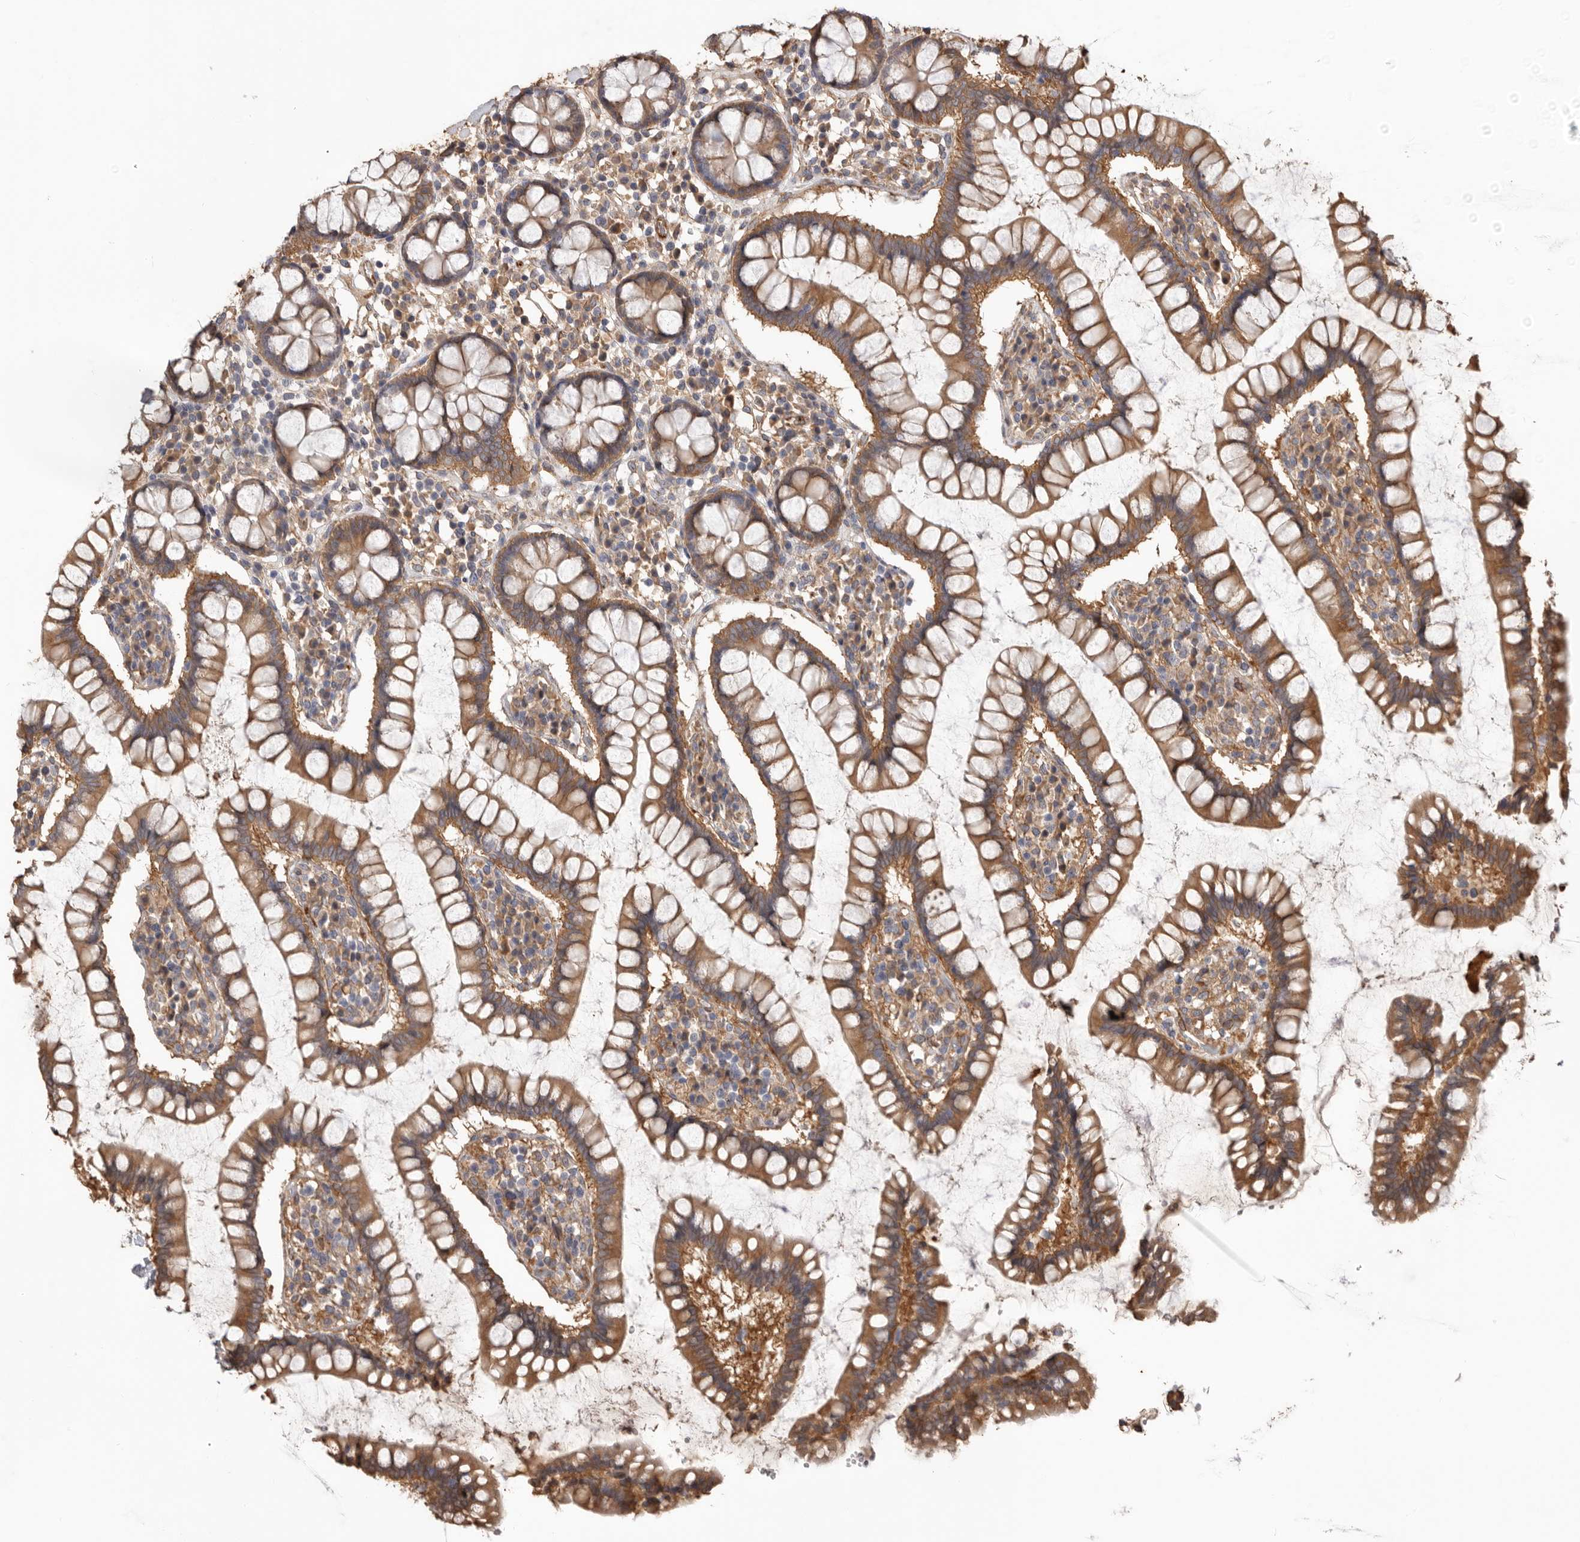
{"staining": {"intensity": "moderate", "quantity": ">75%", "location": "cytoplasmic/membranous"}, "tissue": "colon", "cell_type": "Endothelial cells", "image_type": "normal", "snomed": [{"axis": "morphology", "description": "Normal tissue, NOS"}, {"axis": "topography", "description": "Colon"}], "caption": "Immunohistochemistry histopathology image of normal colon stained for a protein (brown), which shows medium levels of moderate cytoplasmic/membranous expression in approximately >75% of endothelial cells.", "gene": "CDC42BPB", "patient": {"sex": "female", "age": 79}}